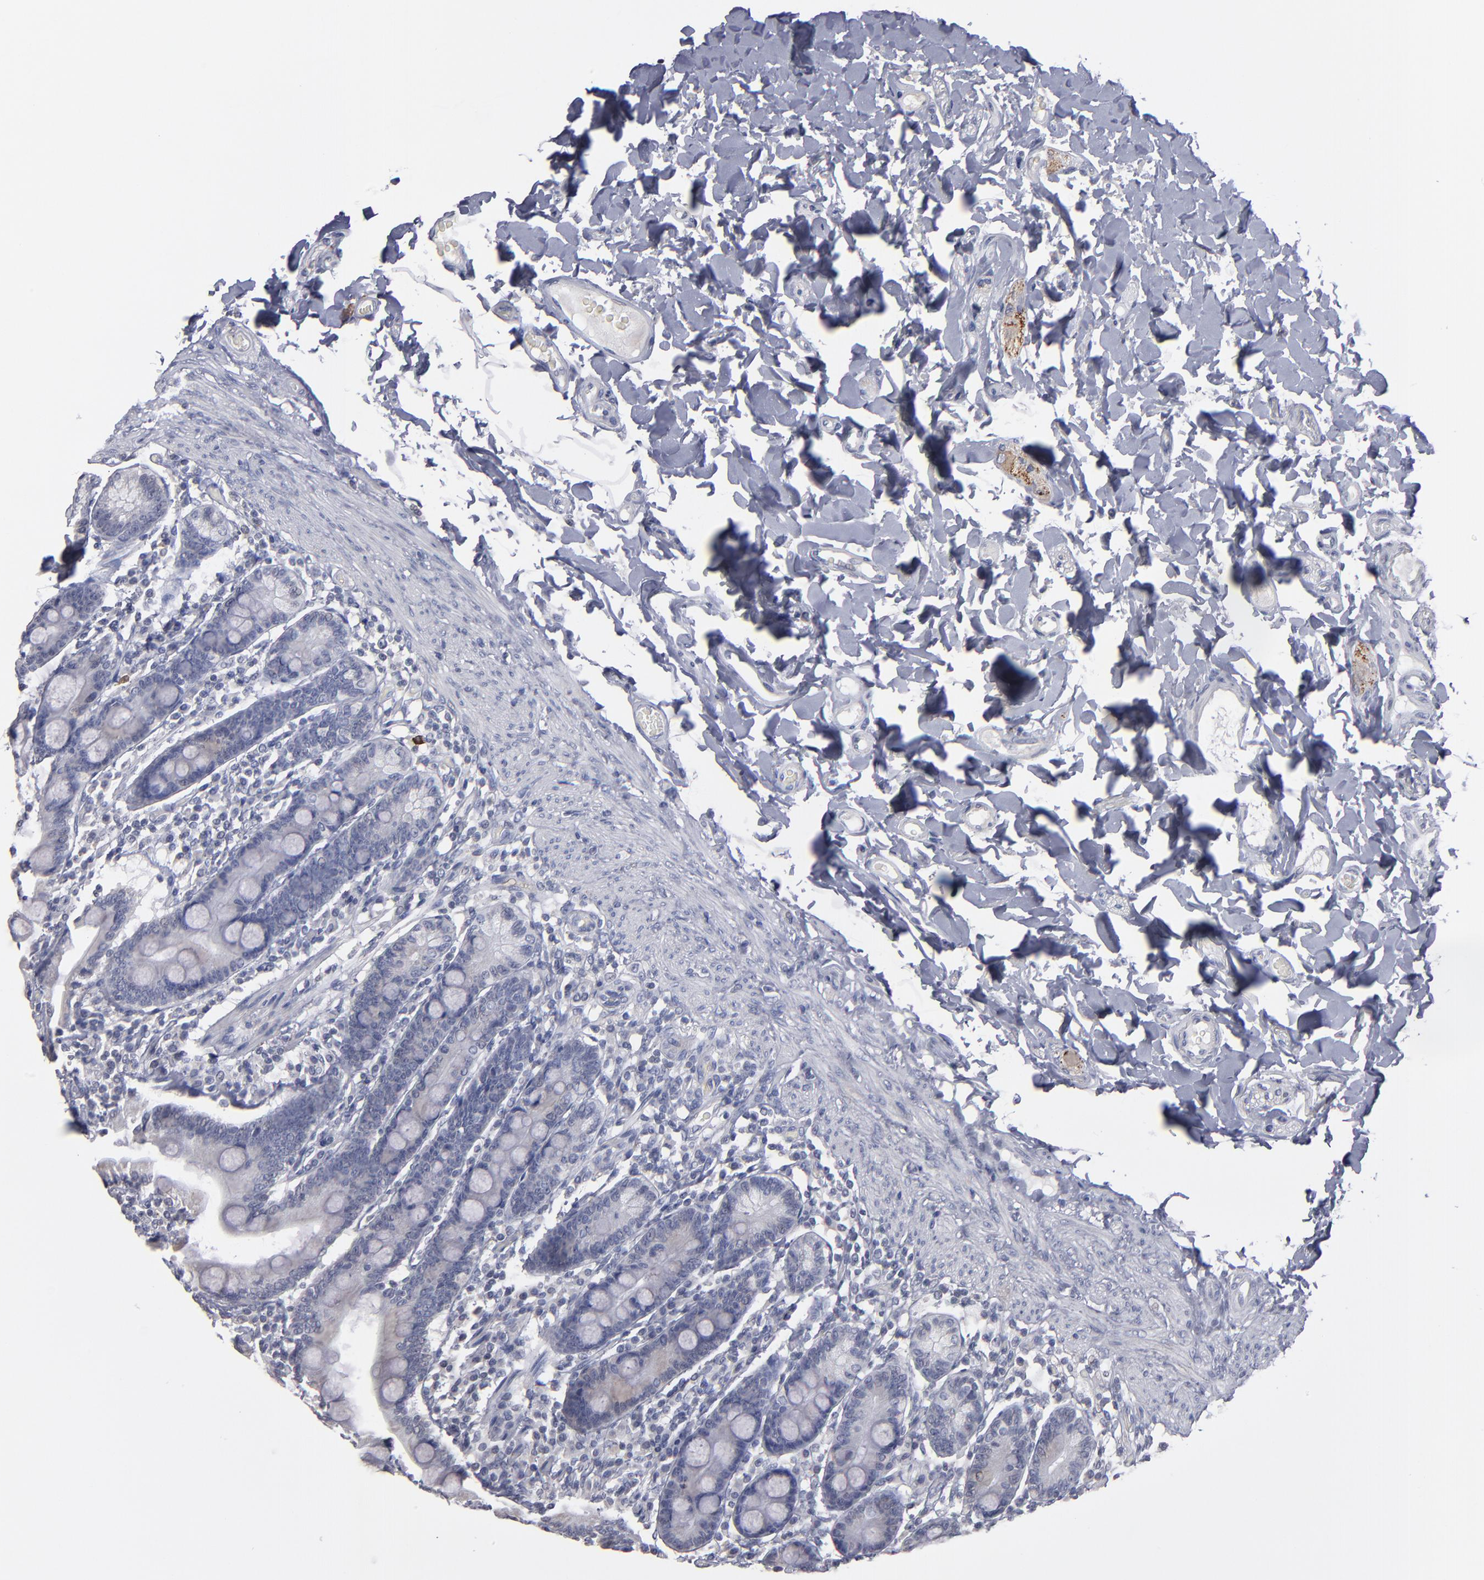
{"staining": {"intensity": "negative", "quantity": "none", "location": "none"}, "tissue": "duodenum", "cell_type": "Glandular cells", "image_type": "normal", "snomed": [{"axis": "morphology", "description": "Normal tissue, NOS"}, {"axis": "topography", "description": "Duodenum"}], "caption": "Immunohistochemistry of normal duodenum shows no positivity in glandular cells.", "gene": "RPH3A", "patient": {"sex": "male", "age": 73}}